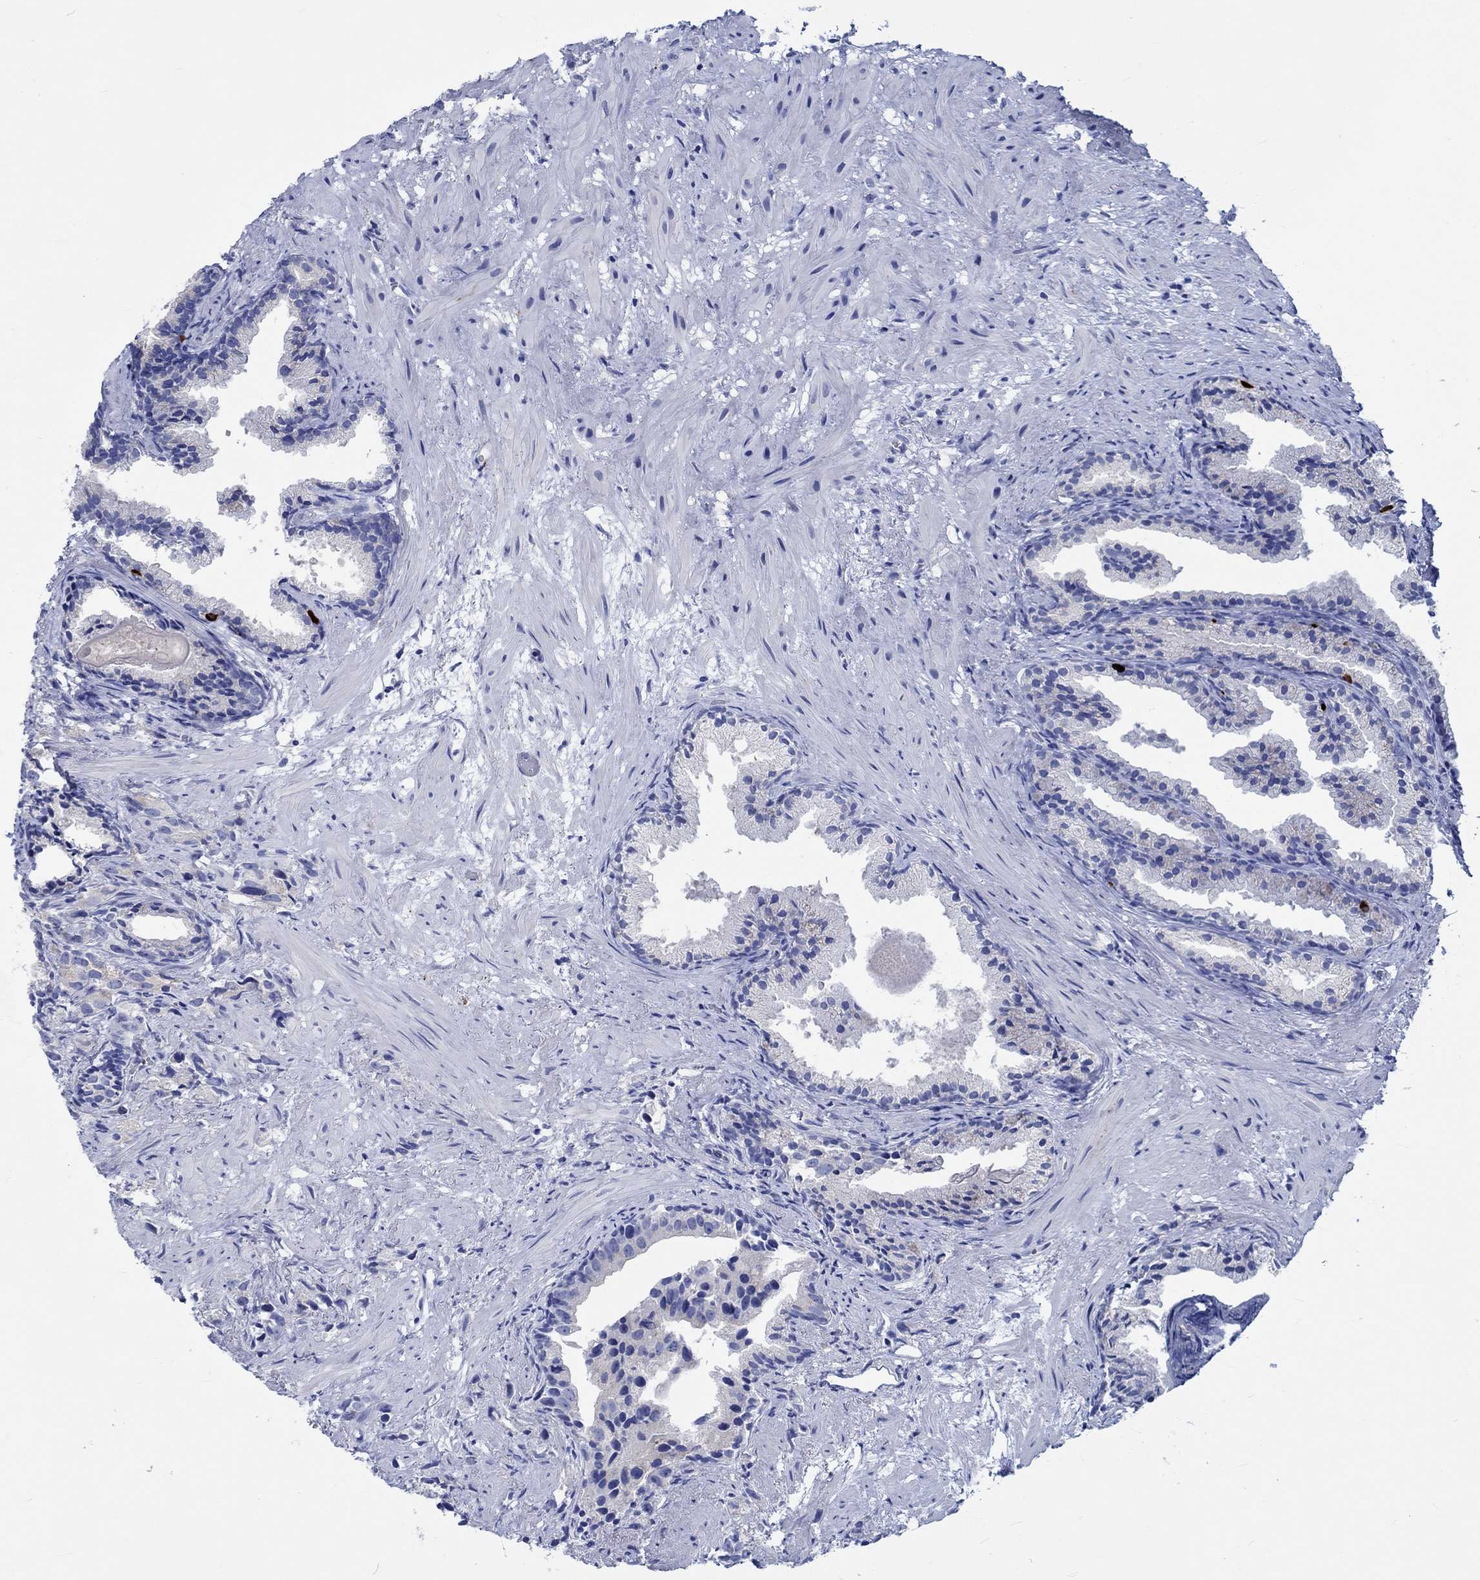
{"staining": {"intensity": "negative", "quantity": "none", "location": "none"}, "tissue": "prostate cancer", "cell_type": "Tumor cells", "image_type": "cancer", "snomed": [{"axis": "morphology", "description": "Adenocarcinoma, High grade"}, {"axis": "topography", "description": "Prostate"}], "caption": "This is a histopathology image of immunohistochemistry (IHC) staining of prostate cancer (adenocarcinoma (high-grade)), which shows no staining in tumor cells.", "gene": "PTPRN2", "patient": {"sex": "male", "age": 90}}